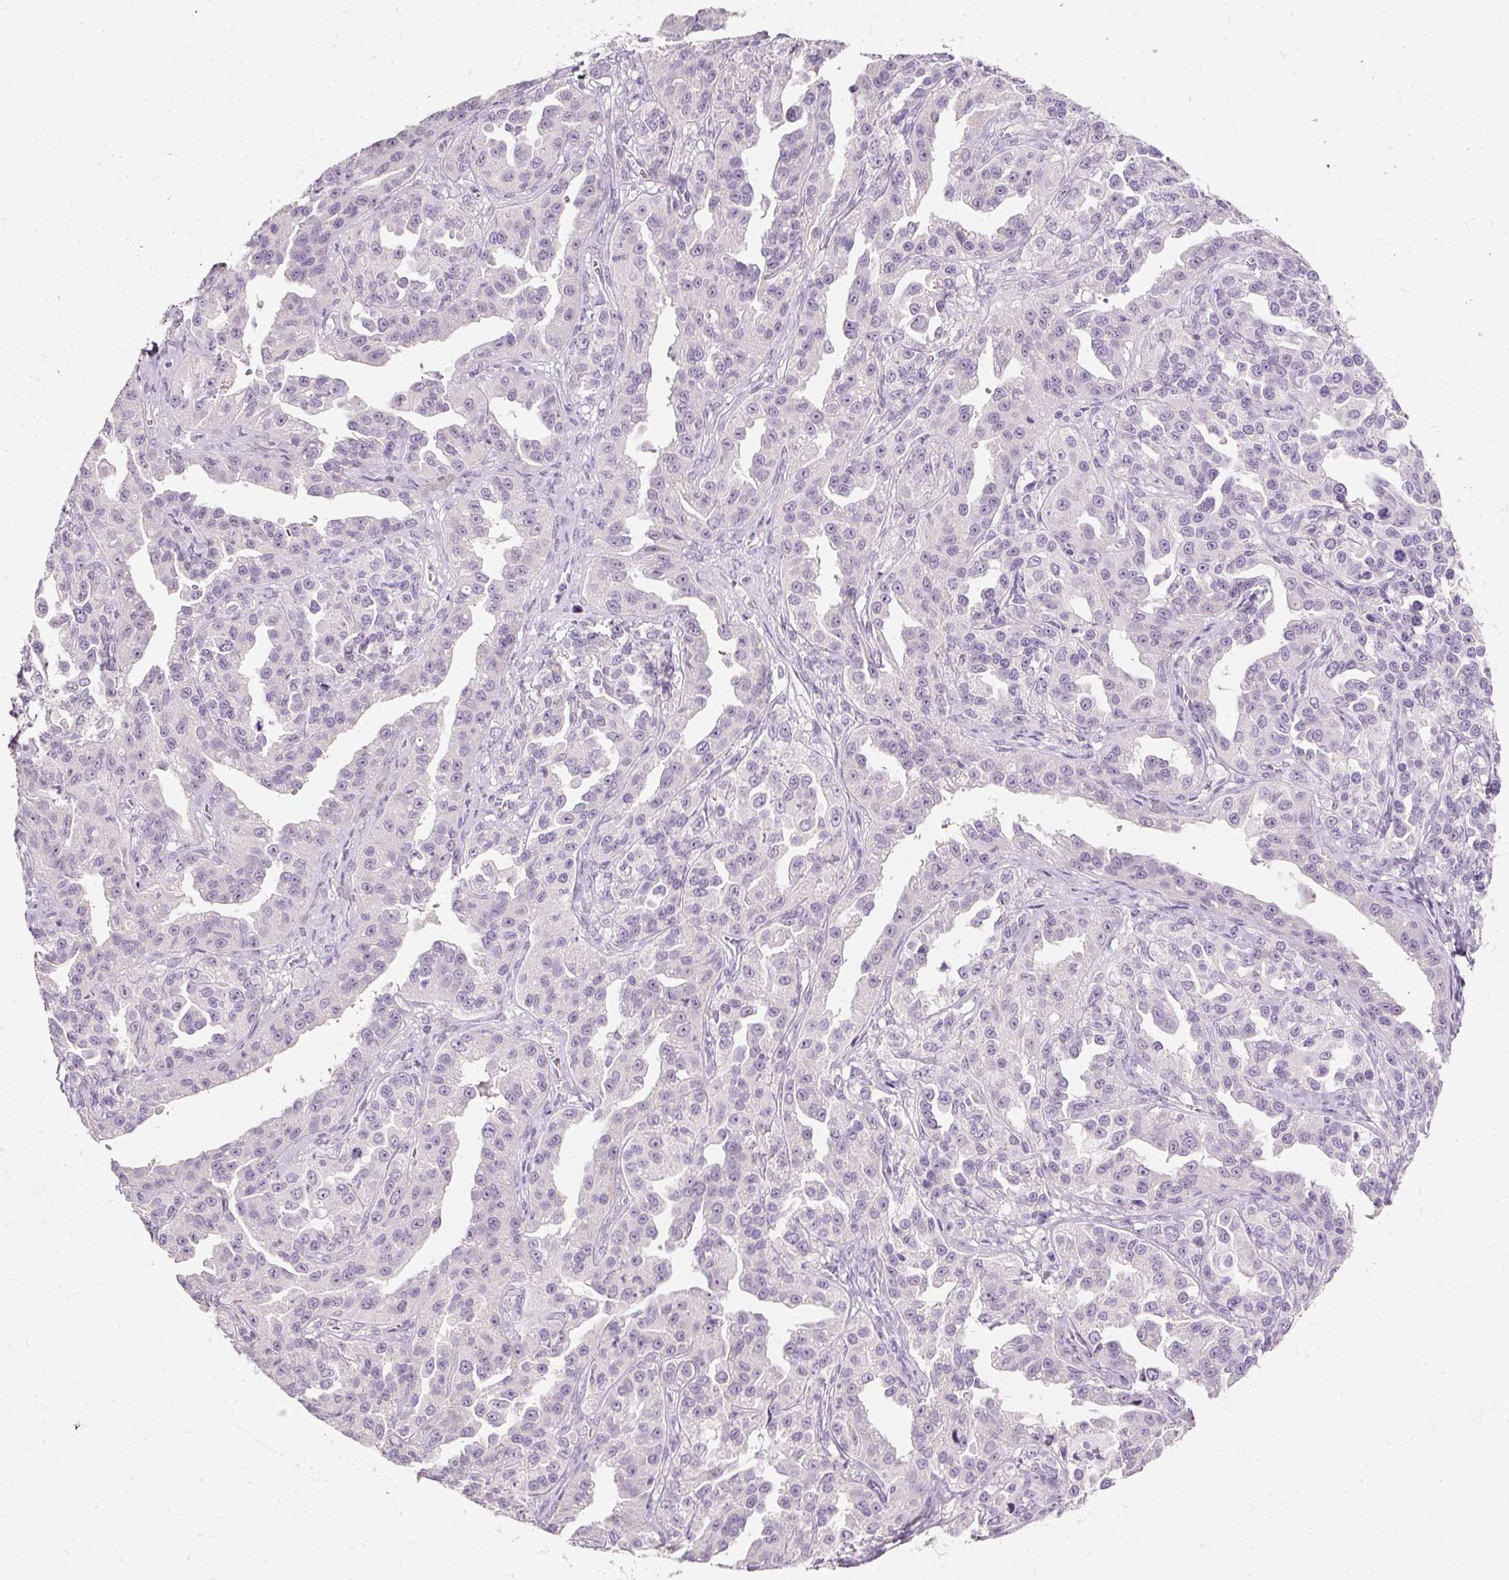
{"staining": {"intensity": "negative", "quantity": "none", "location": "none"}, "tissue": "ovarian cancer", "cell_type": "Tumor cells", "image_type": "cancer", "snomed": [{"axis": "morphology", "description": "Cystadenocarcinoma, serous, NOS"}, {"axis": "topography", "description": "Ovary"}], "caption": "Tumor cells are negative for protein expression in human ovarian serous cystadenocarcinoma. Nuclei are stained in blue.", "gene": "ELAVL3", "patient": {"sex": "female", "age": 75}}